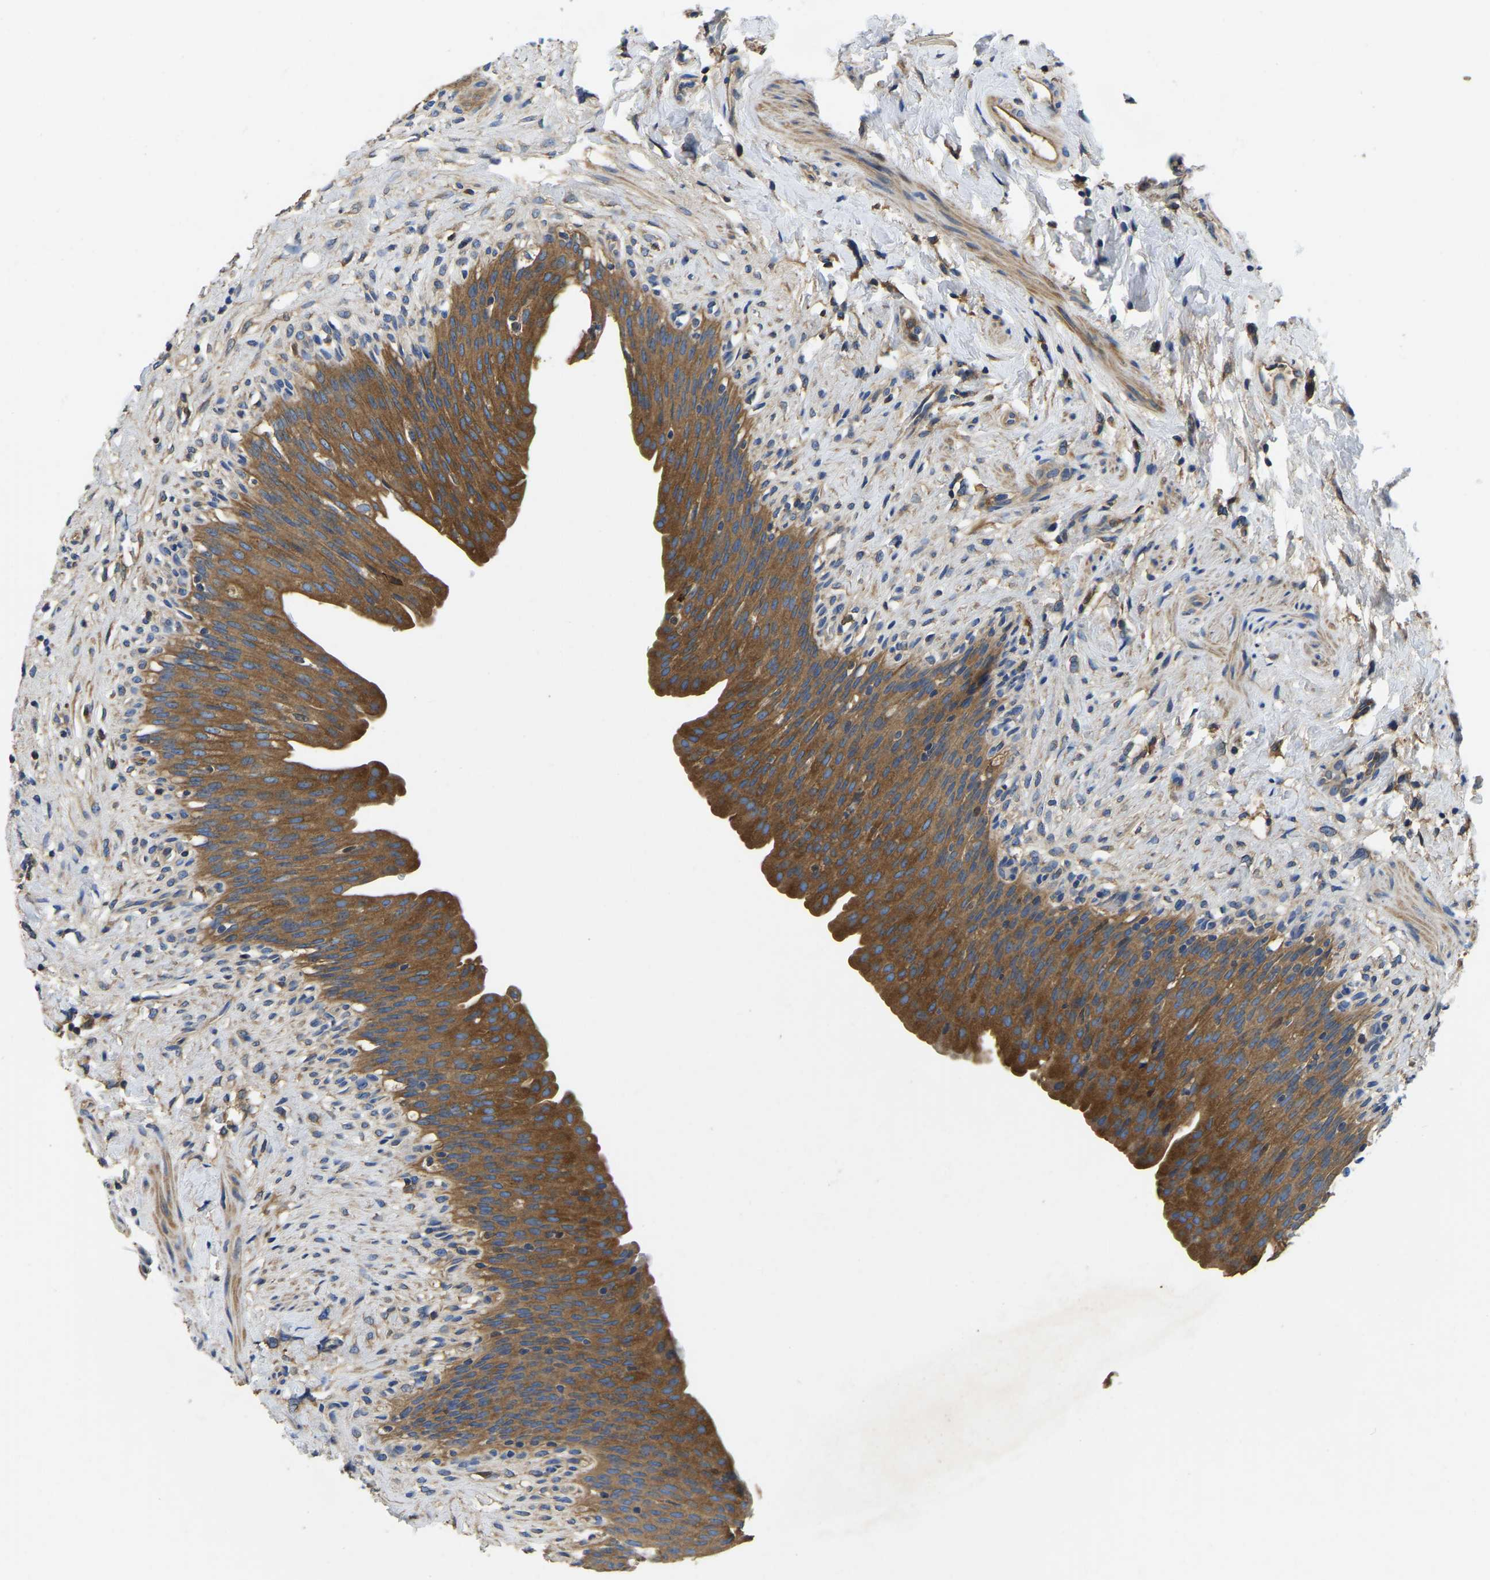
{"staining": {"intensity": "strong", "quantity": ">75%", "location": "cytoplasmic/membranous"}, "tissue": "urinary bladder", "cell_type": "Urothelial cells", "image_type": "normal", "snomed": [{"axis": "morphology", "description": "Normal tissue, NOS"}, {"axis": "topography", "description": "Urinary bladder"}], "caption": "Strong cytoplasmic/membranous staining for a protein is identified in about >75% of urothelial cells of benign urinary bladder using immunohistochemistry (IHC).", "gene": "STAT2", "patient": {"sex": "female", "age": 79}}